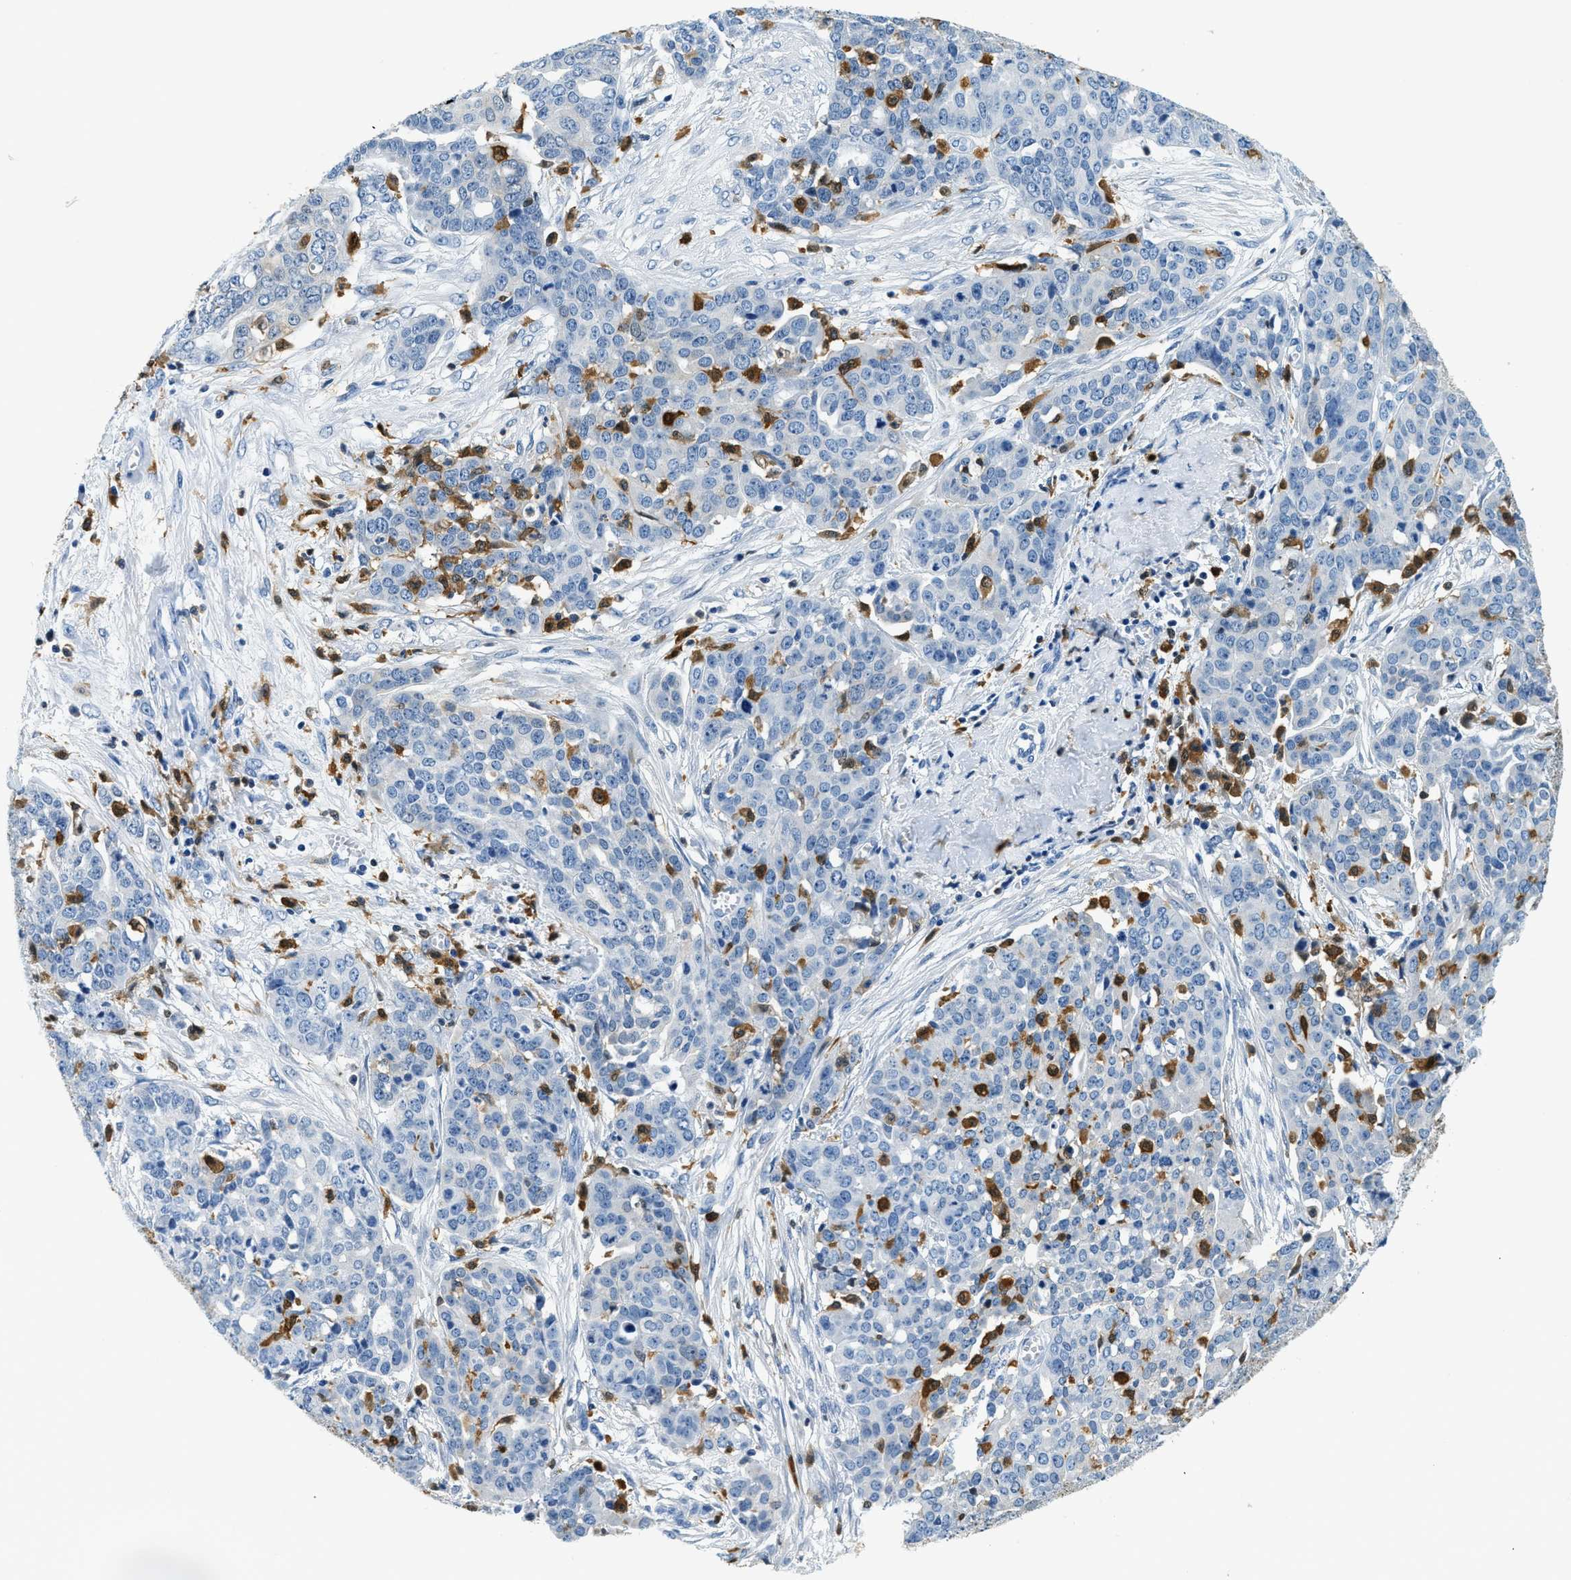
{"staining": {"intensity": "negative", "quantity": "none", "location": "none"}, "tissue": "ovarian cancer", "cell_type": "Tumor cells", "image_type": "cancer", "snomed": [{"axis": "morphology", "description": "Cystadenocarcinoma, serous, NOS"}, {"axis": "topography", "description": "Soft tissue"}, {"axis": "topography", "description": "Ovary"}], "caption": "Immunohistochemistry (IHC) histopathology image of human ovarian serous cystadenocarcinoma stained for a protein (brown), which shows no positivity in tumor cells.", "gene": "CAPG", "patient": {"sex": "female", "age": 57}}